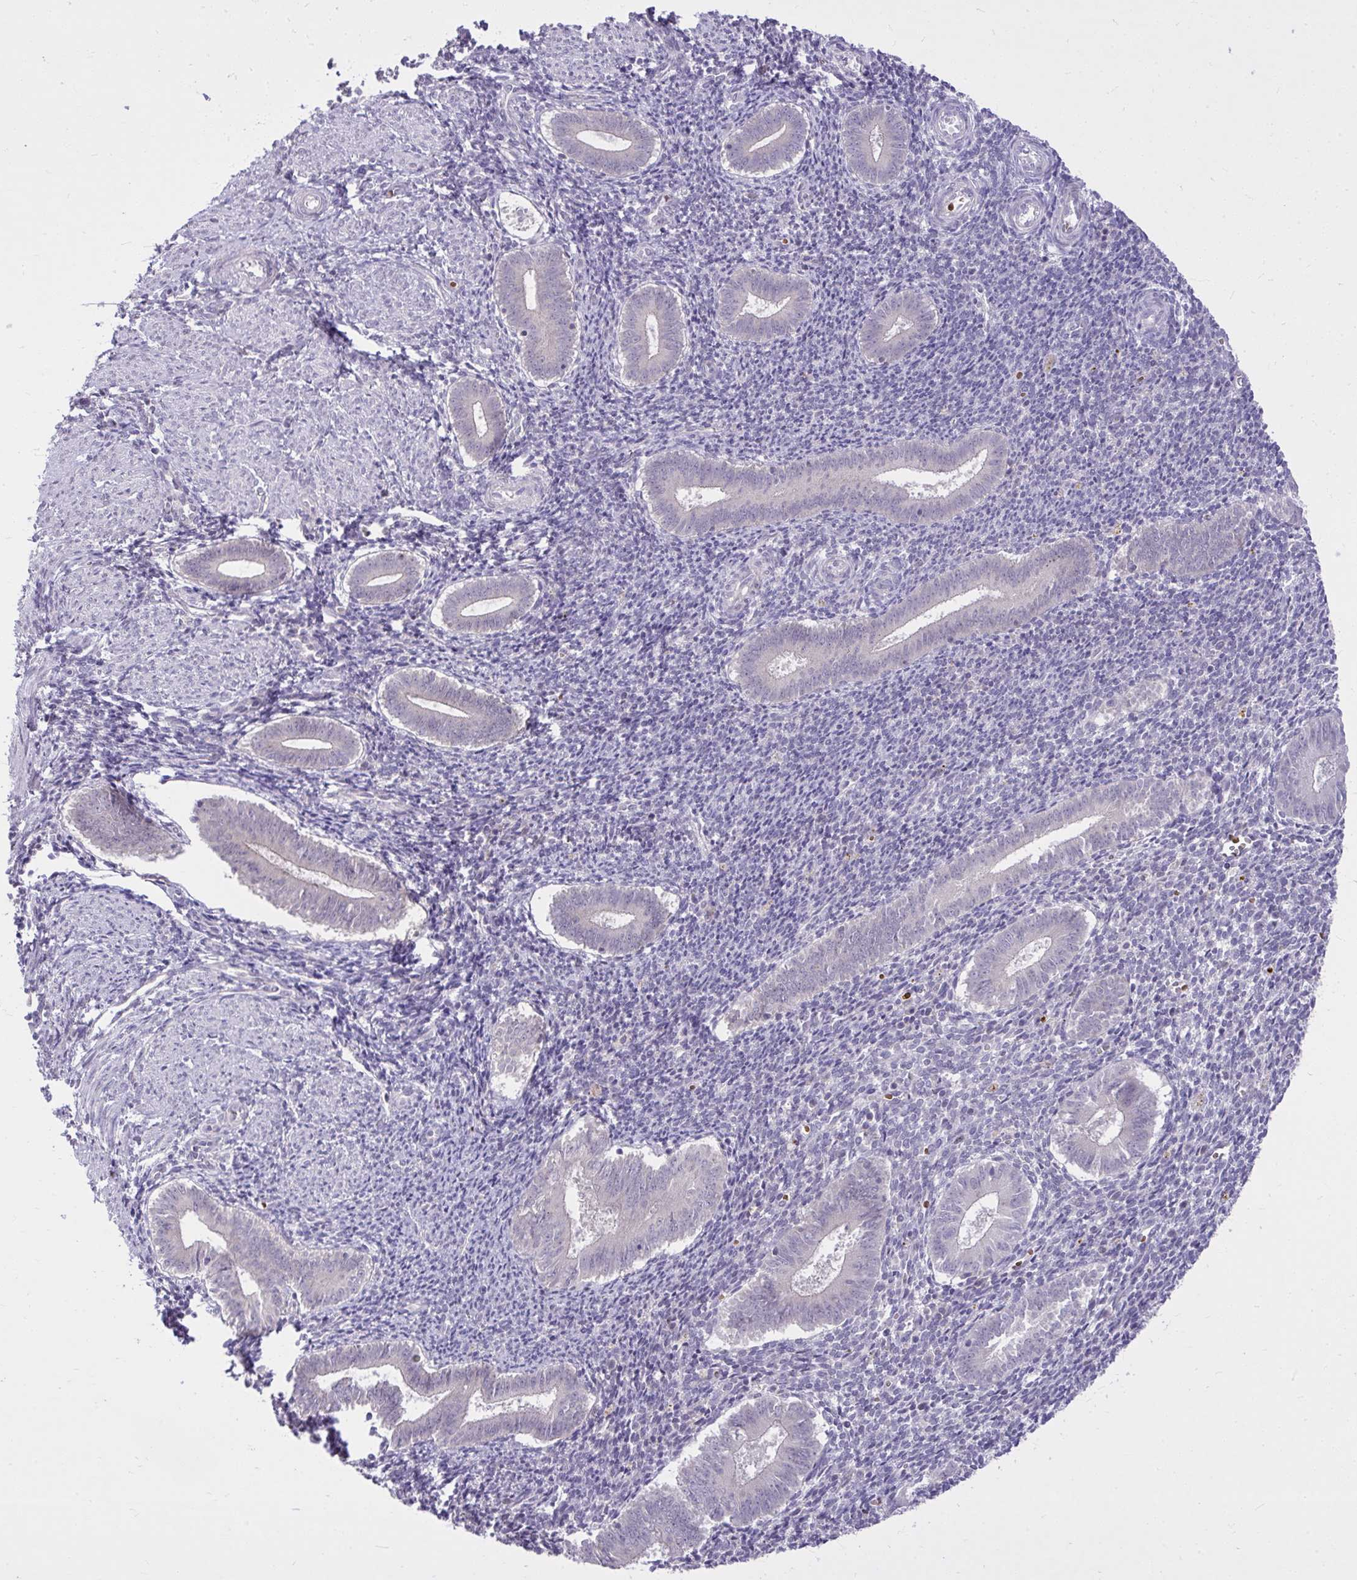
{"staining": {"intensity": "negative", "quantity": "none", "location": "none"}, "tissue": "endometrium", "cell_type": "Cells in endometrial stroma", "image_type": "normal", "snomed": [{"axis": "morphology", "description": "Normal tissue, NOS"}, {"axis": "topography", "description": "Endometrium"}], "caption": "Endometrium stained for a protein using immunohistochemistry (IHC) shows no positivity cells in endometrial stroma.", "gene": "DPY19L1", "patient": {"sex": "female", "age": 25}}